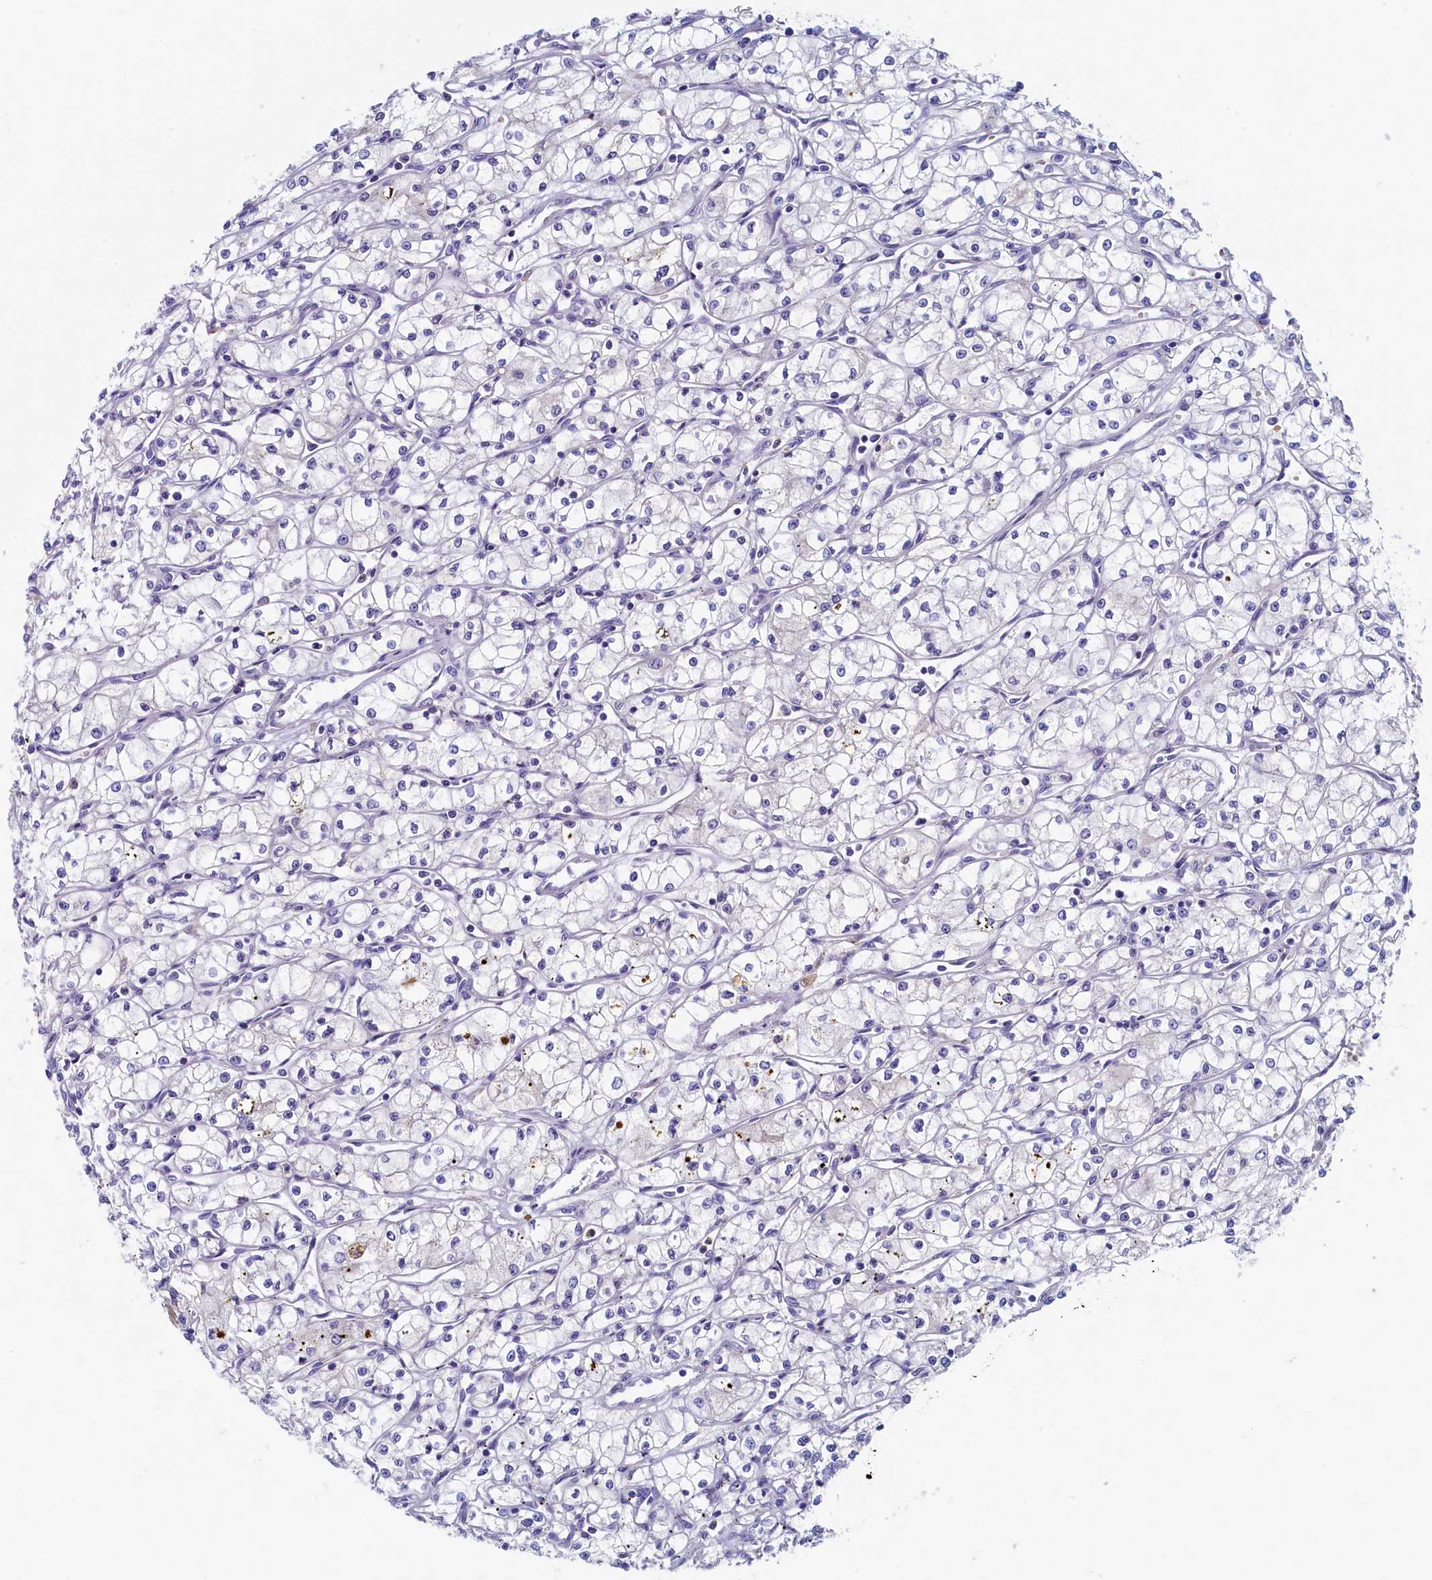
{"staining": {"intensity": "negative", "quantity": "none", "location": "none"}, "tissue": "renal cancer", "cell_type": "Tumor cells", "image_type": "cancer", "snomed": [{"axis": "morphology", "description": "Adenocarcinoma, NOS"}, {"axis": "topography", "description": "Kidney"}], "caption": "Immunohistochemistry (IHC) of human renal cancer (adenocarcinoma) demonstrates no positivity in tumor cells.", "gene": "GUCA1C", "patient": {"sex": "male", "age": 59}}